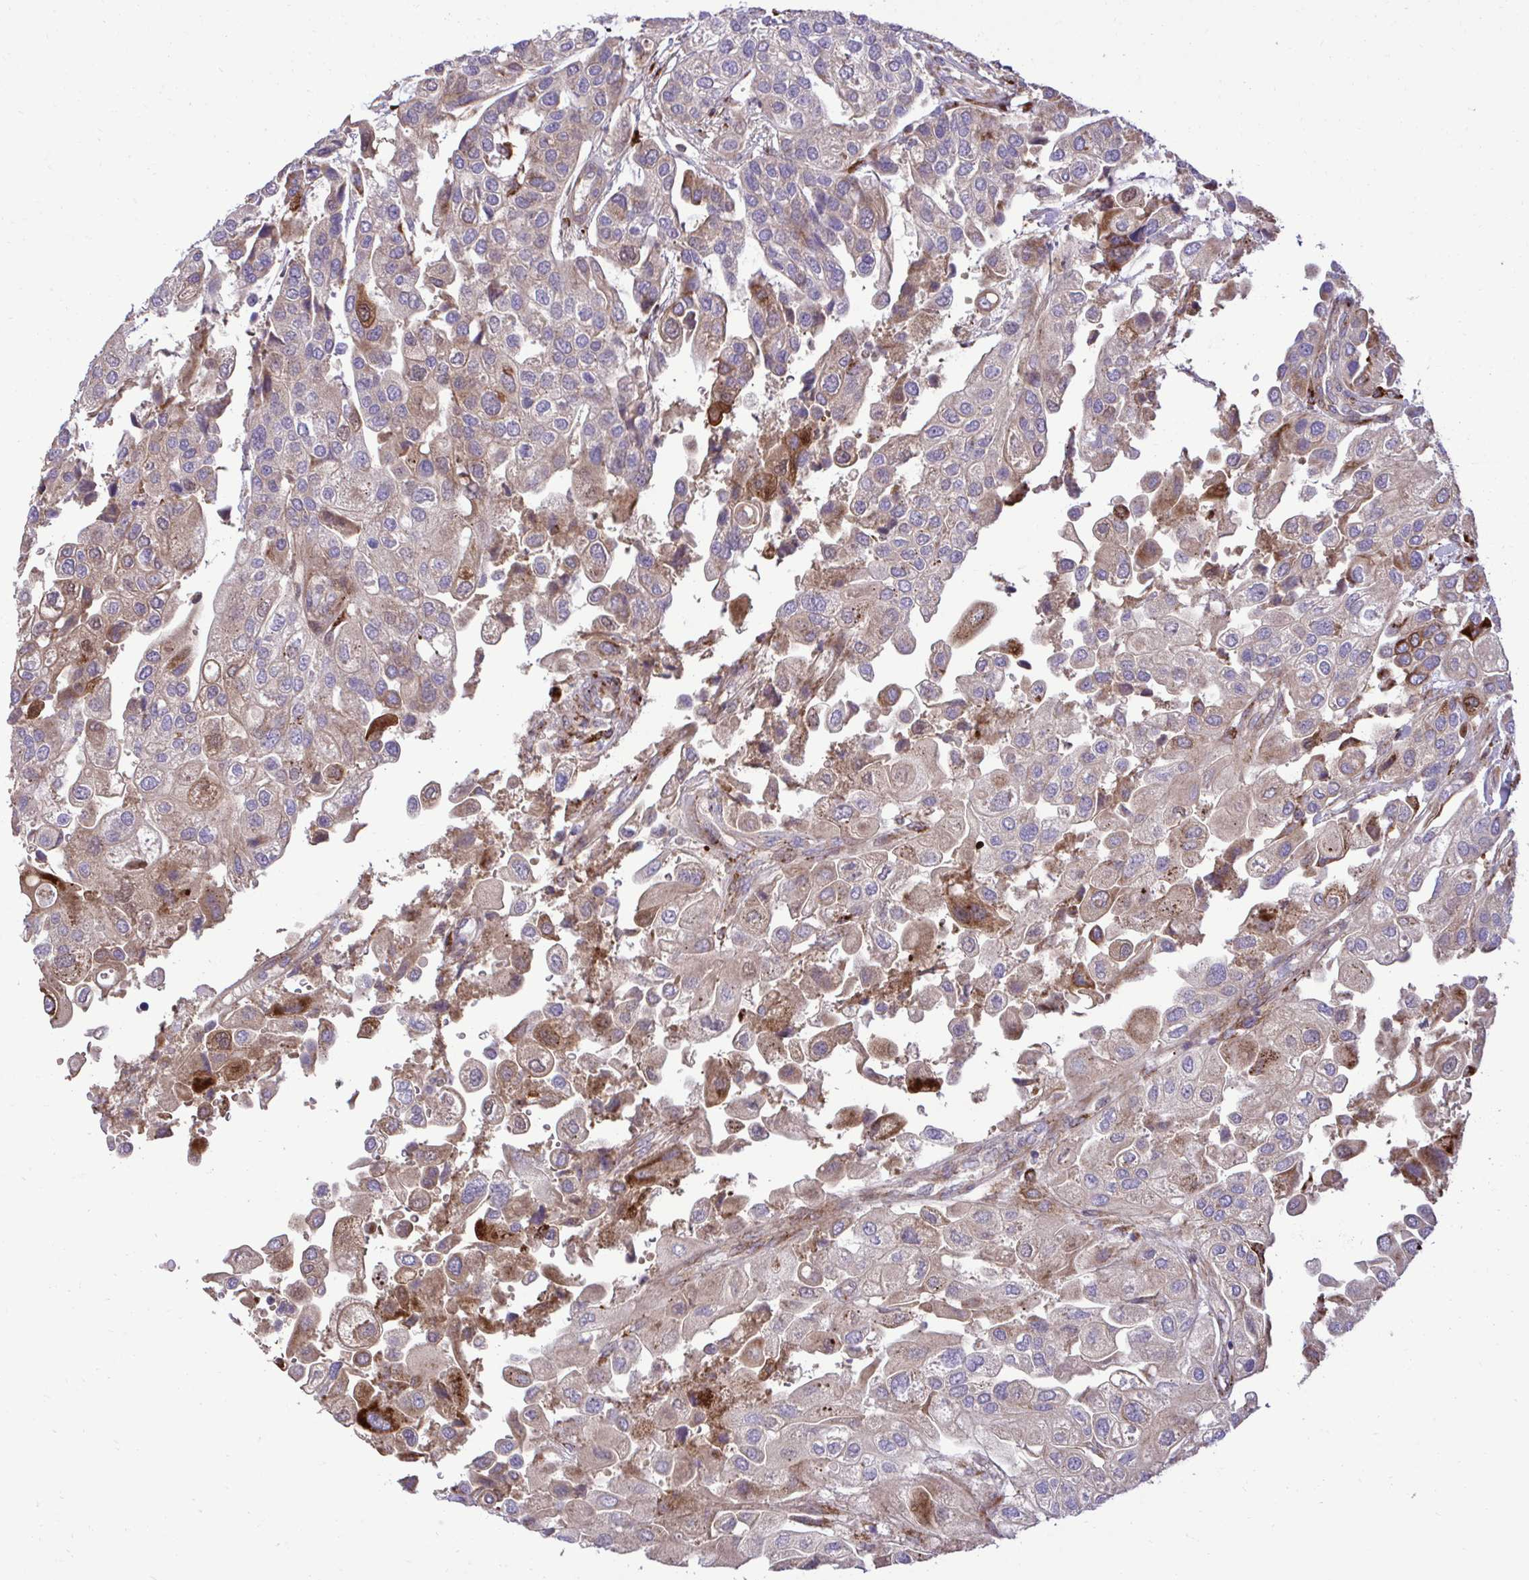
{"staining": {"intensity": "moderate", "quantity": "25%-75%", "location": "cytoplasmic/membranous"}, "tissue": "urothelial cancer", "cell_type": "Tumor cells", "image_type": "cancer", "snomed": [{"axis": "morphology", "description": "Urothelial carcinoma, High grade"}, {"axis": "topography", "description": "Urinary bladder"}], "caption": "Human urothelial cancer stained for a protein (brown) exhibits moderate cytoplasmic/membranous positive staining in about 25%-75% of tumor cells.", "gene": "LIMS1", "patient": {"sex": "female", "age": 64}}